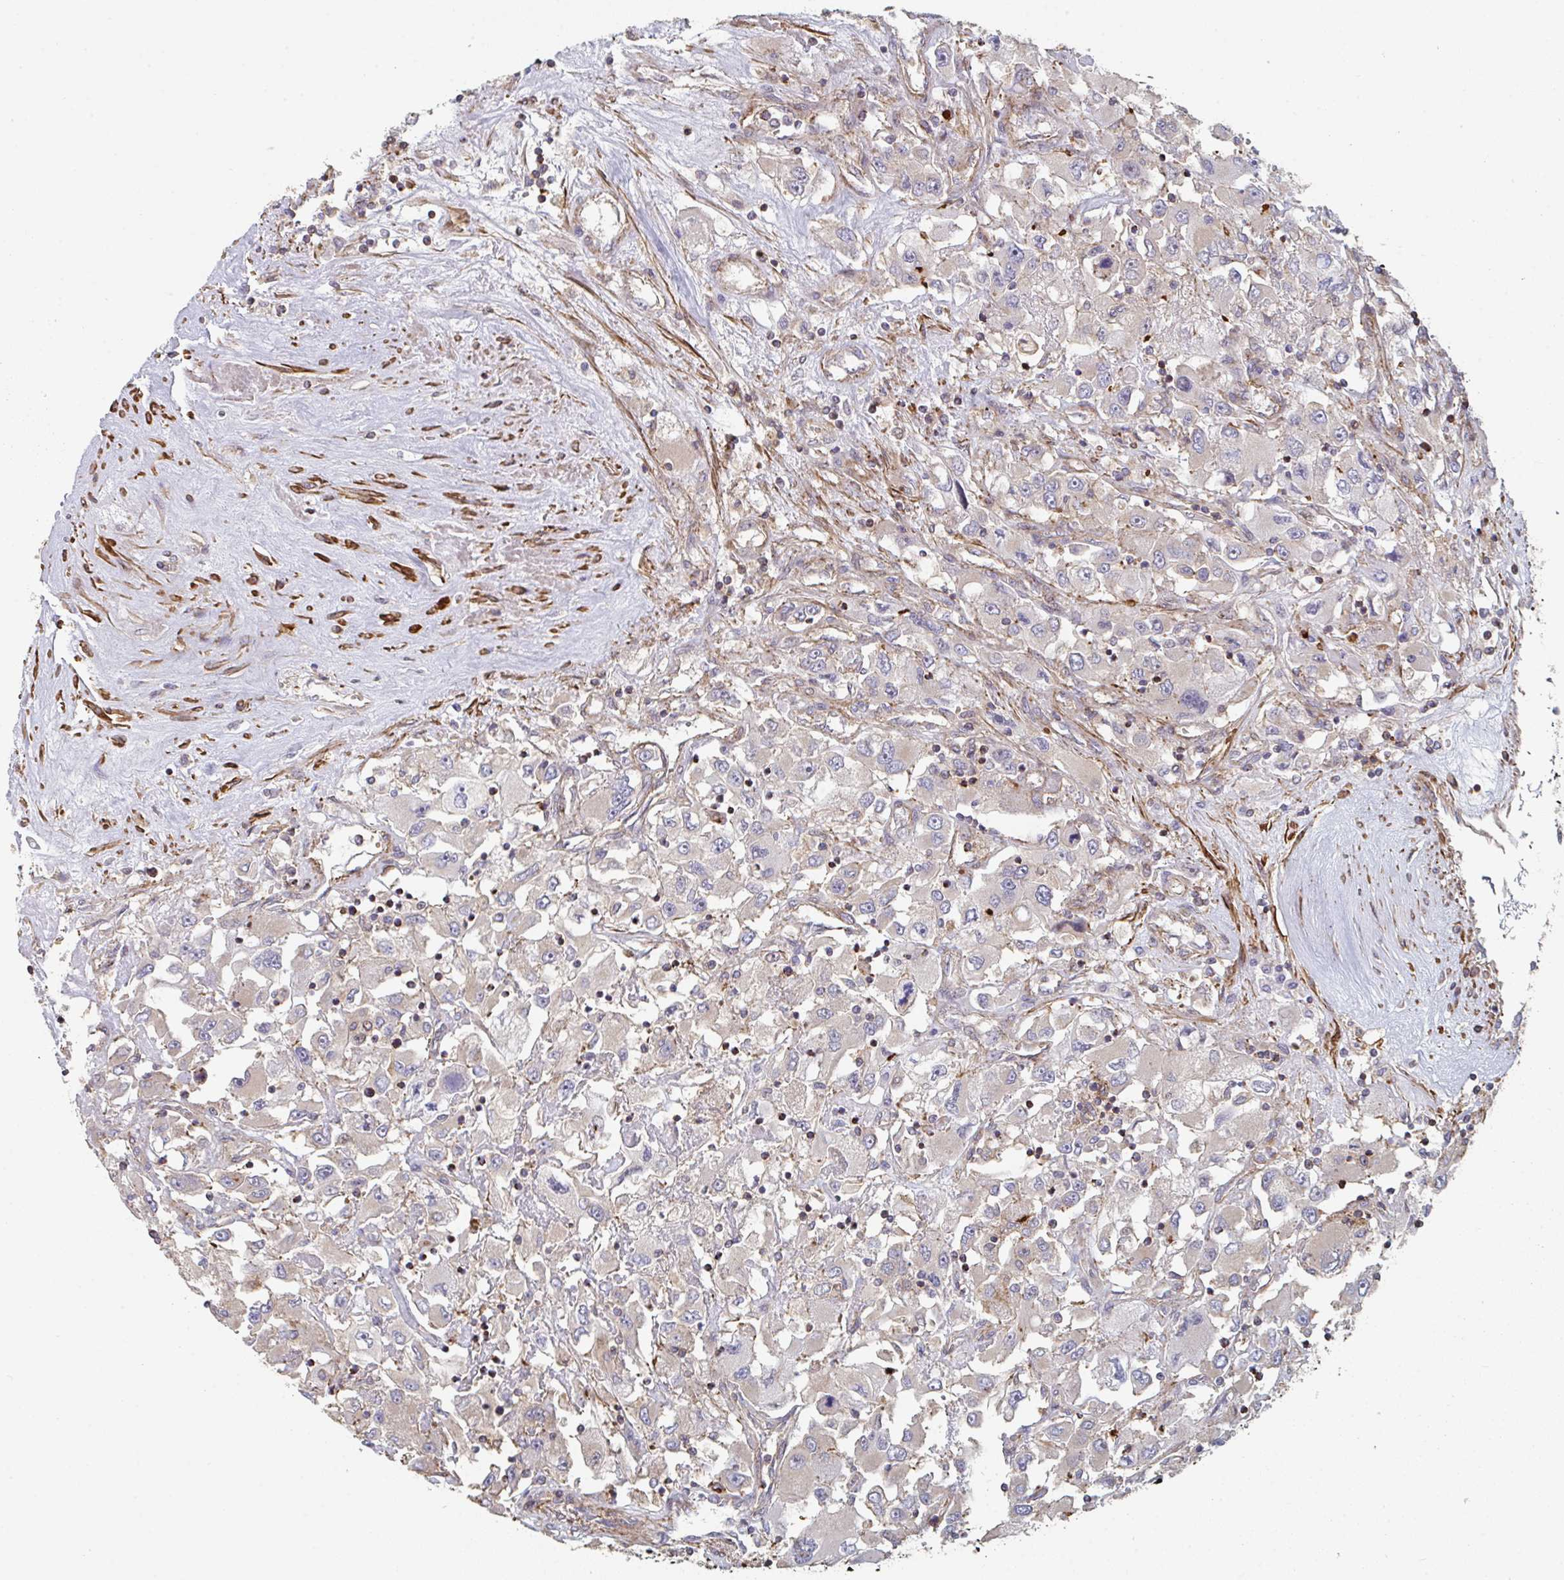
{"staining": {"intensity": "weak", "quantity": "<25%", "location": "cytoplasmic/membranous"}, "tissue": "renal cancer", "cell_type": "Tumor cells", "image_type": "cancer", "snomed": [{"axis": "morphology", "description": "Adenocarcinoma, NOS"}, {"axis": "topography", "description": "Kidney"}], "caption": "Image shows no protein staining in tumor cells of adenocarcinoma (renal) tissue. (DAB (3,3'-diaminobenzidine) immunohistochemistry, high magnification).", "gene": "FZD2", "patient": {"sex": "female", "age": 52}}